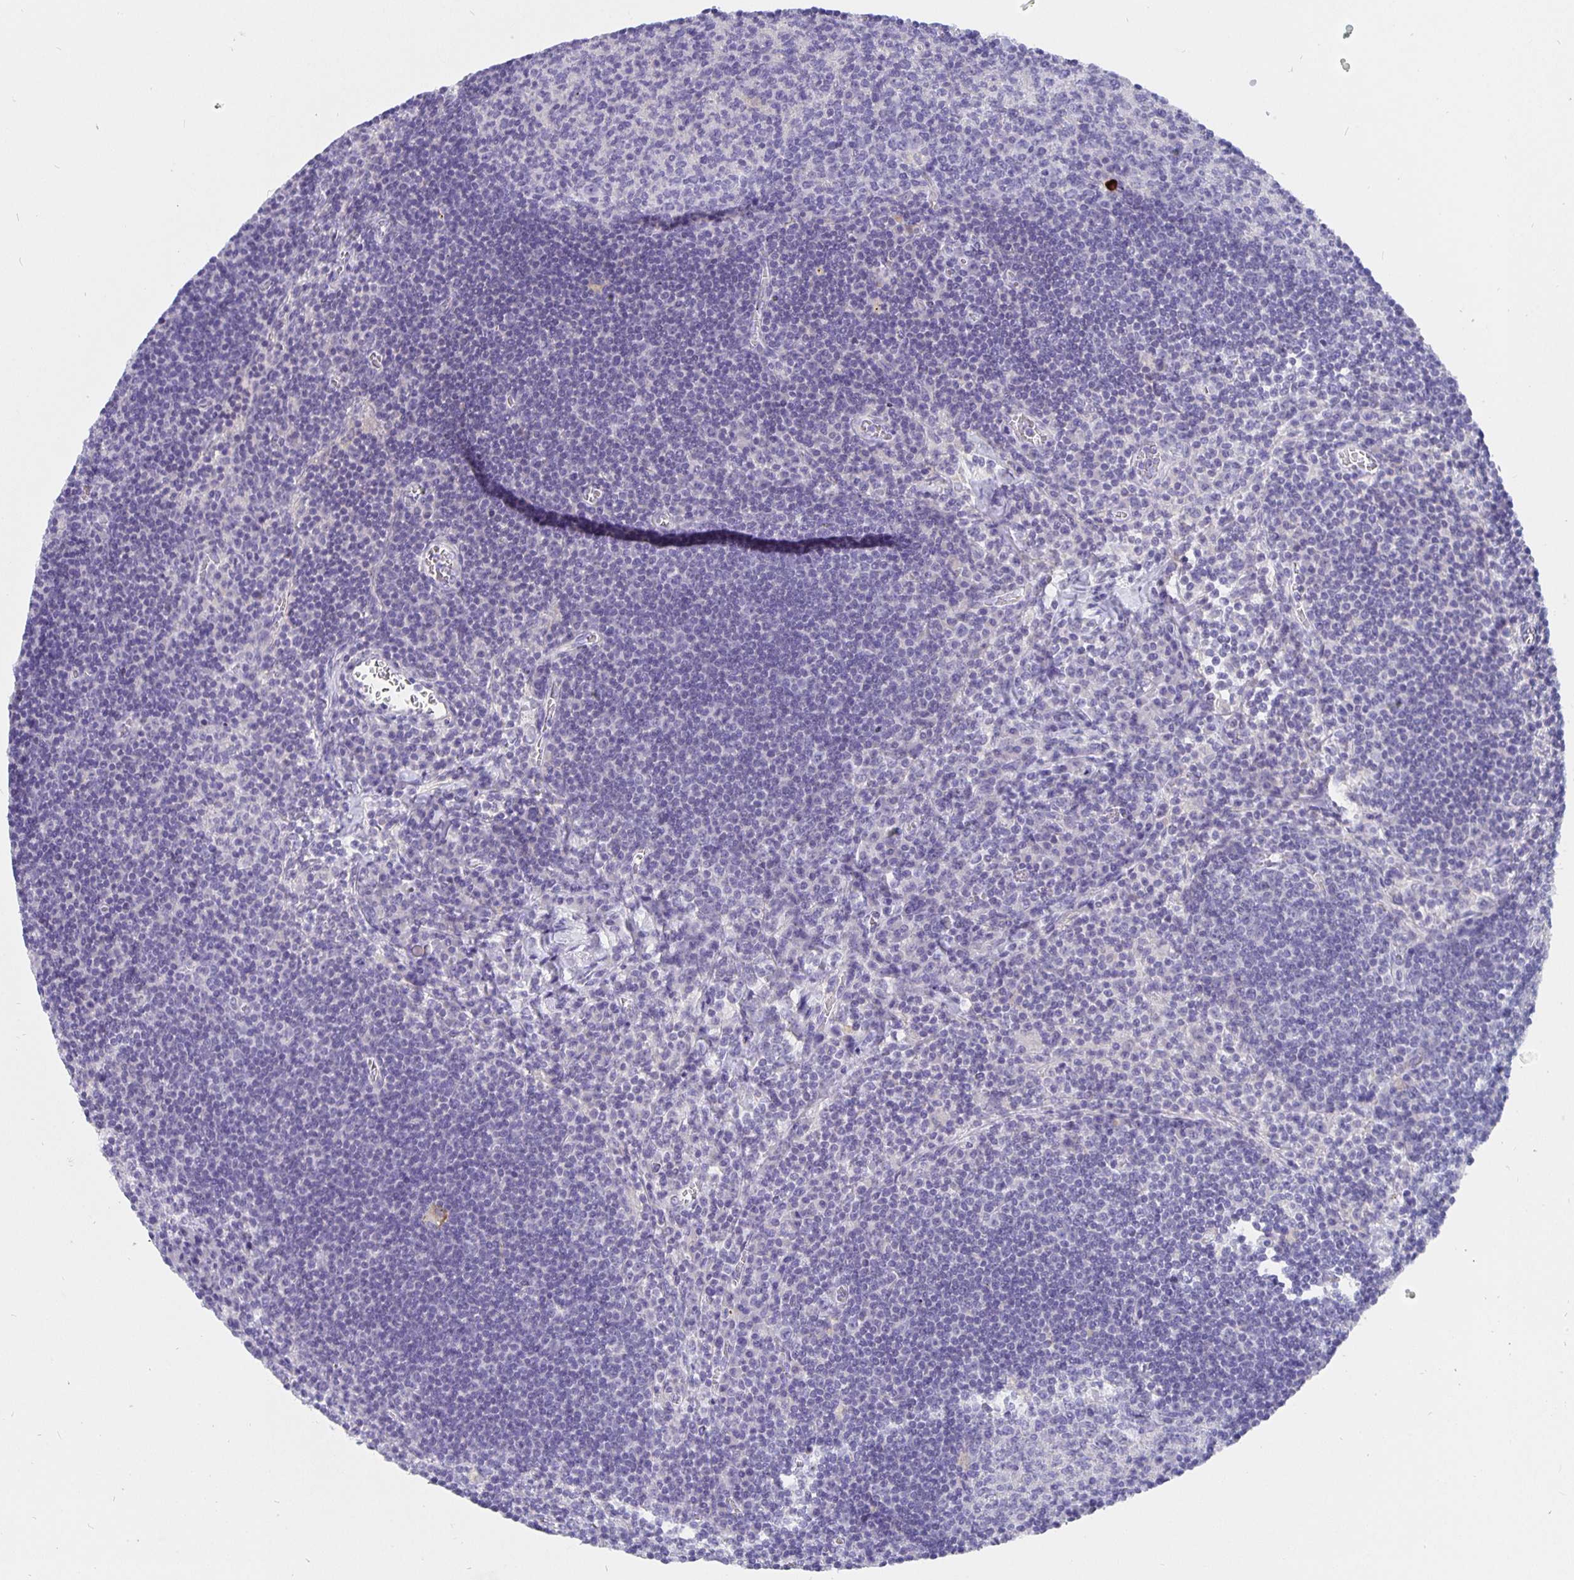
{"staining": {"intensity": "negative", "quantity": "none", "location": "none"}, "tissue": "lymph node", "cell_type": "Germinal center cells", "image_type": "normal", "snomed": [{"axis": "morphology", "description": "Normal tissue, NOS"}, {"axis": "topography", "description": "Lymph node"}], "caption": "DAB immunohistochemical staining of normal human lymph node exhibits no significant positivity in germinal center cells. (DAB (3,3'-diaminobenzidine) IHC, high magnification).", "gene": "CFAP74", "patient": {"sex": "male", "age": 67}}